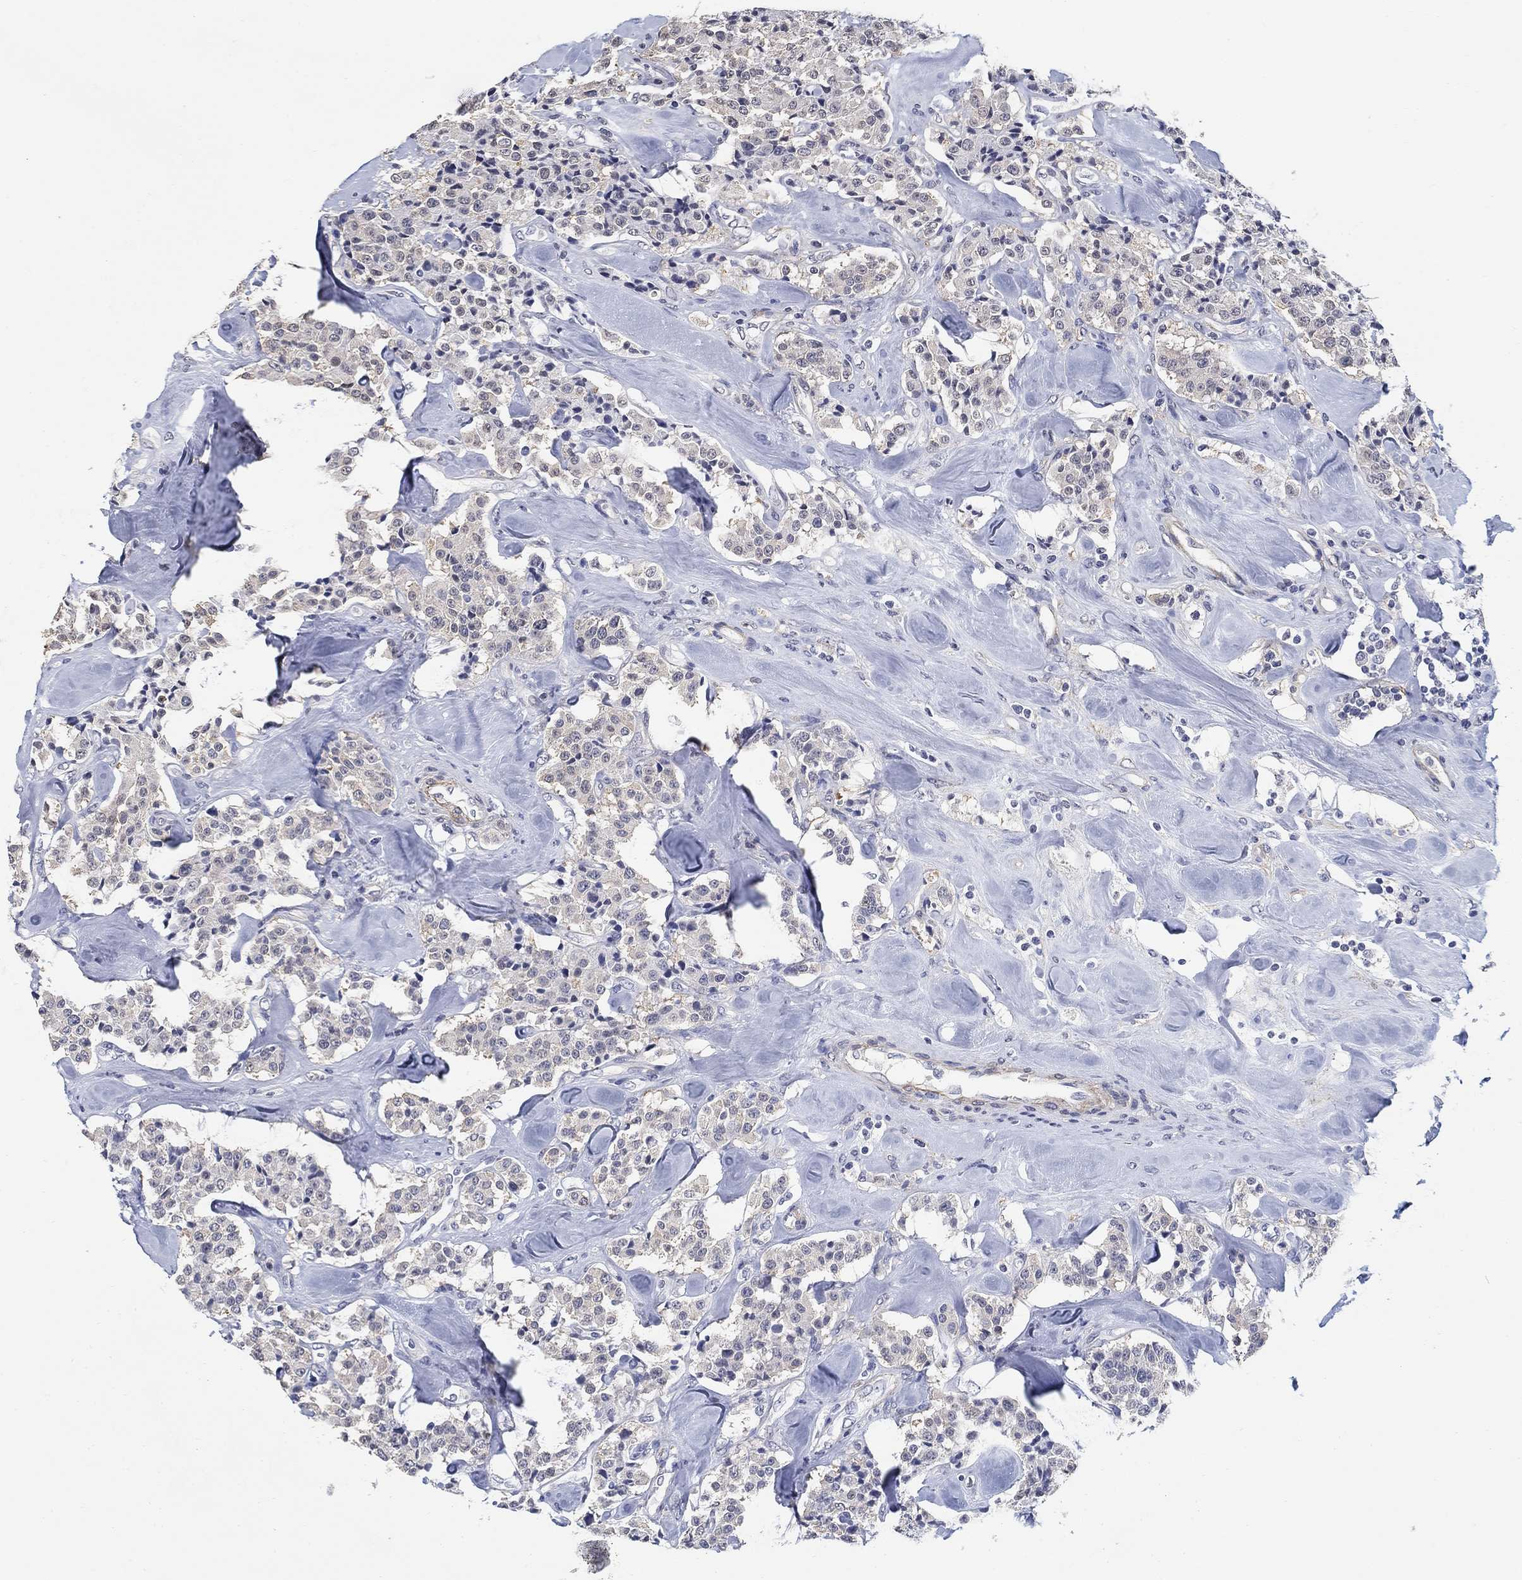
{"staining": {"intensity": "negative", "quantity": "none", "location": "none"}, "tissue": "carcinoid", "cell_type": "Tumor cells", "image_type": "cancer", "snomed": [{"axis": "morphology", "description": "Carcinoid, malignant, NOS"}, {"axis": "topography", "description": "Pancreas"}], "caption": "Carcinoid stained for a protein using immunohistochemistry exhibits no positivity tumor cells.", "gene": "OTUB2", "patient": {"sex": "male", "age": 41}}